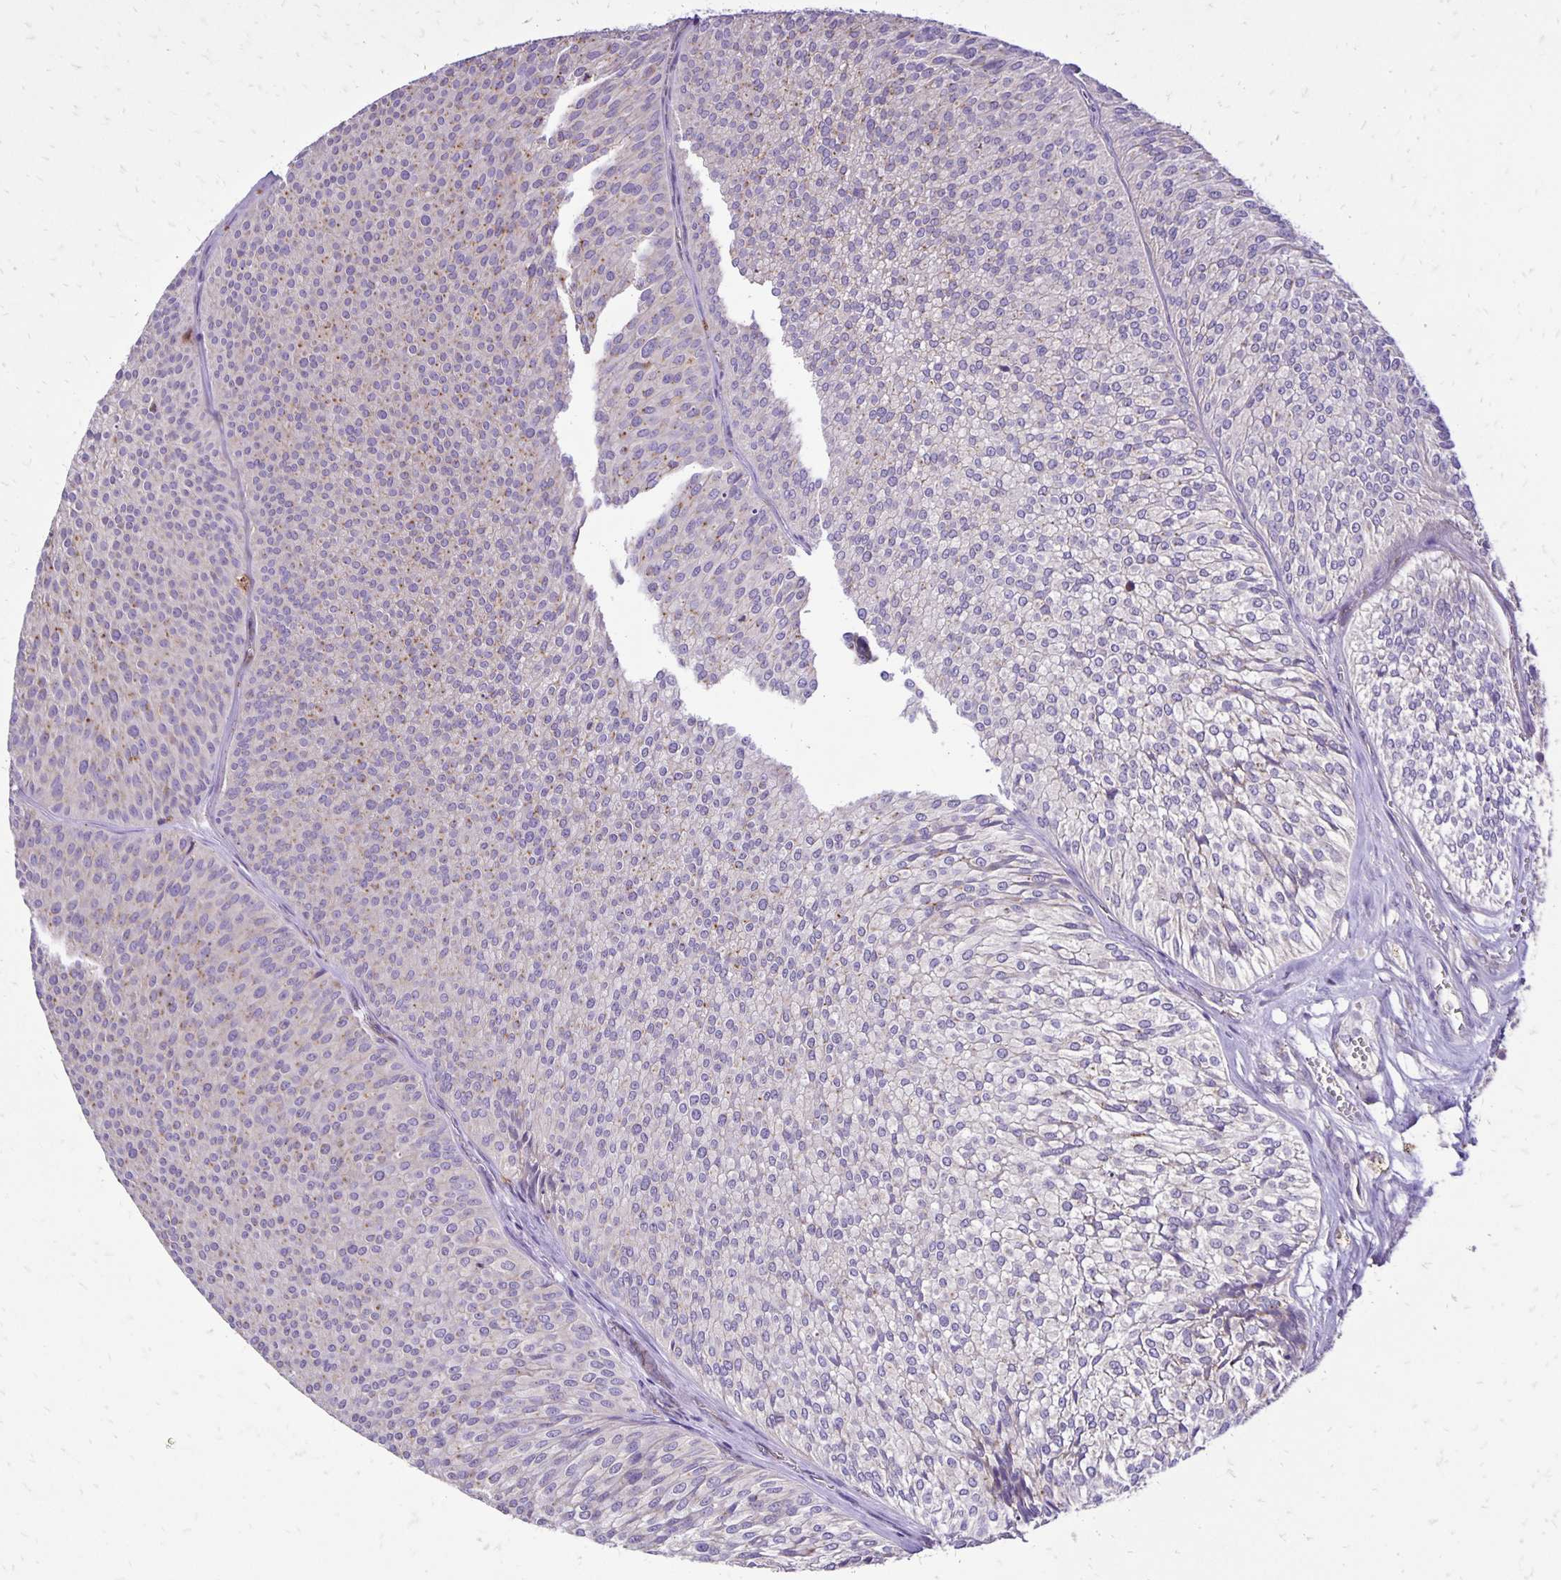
{"staining": {"intensity": "moderate", "quantity": "<25%", "location": "cytoplasmic/membranous"}, "tissue": "urothelial cancer", "cell_type": "Tumor cells", "image_type": "cancer", "snomed": [{"axis": "morphology", "description": "Urothelial carcinoma, Low grade"}, {"axis": "topography", "description": "Urinary bladder"}], "caption": "Moderate cytoplasmic/membranous protein positivity is appreciated in about <25% of tumor cells in urothelial carcinoma (low-grade). The protein of interest is shown in brown color, while the nuclei are stained blue.", "gene": "EIF5A", "patient": {"sex": "male", "age": 91}}